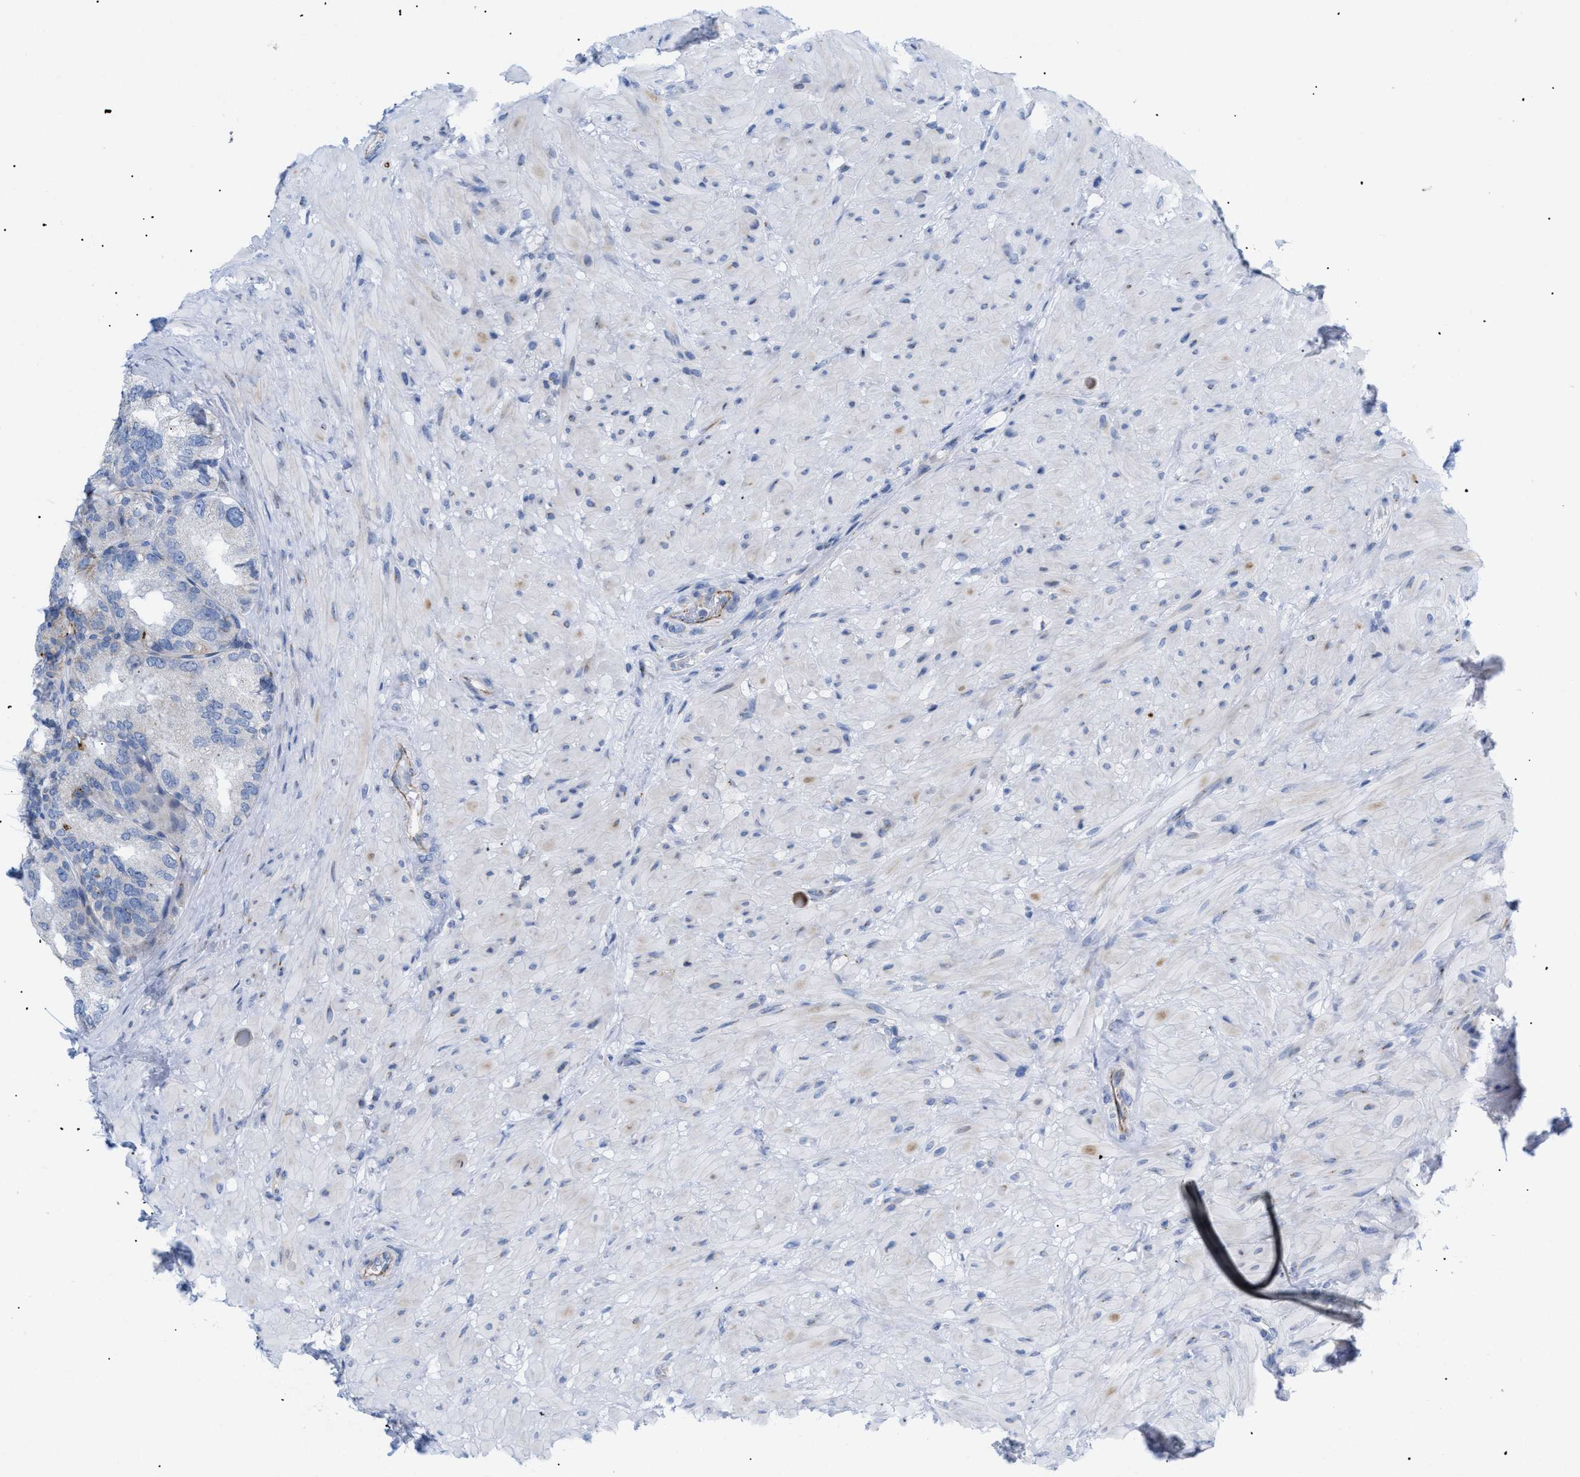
{"staining": {"intensity": "moderate", "quantity": "<25%", "location": "cytoplasmic/membranous"}, "tissue": "seminal vesicle", "cell_type": "Glandular cells", "image_type": "normal", "snomed": [{"axis": "morphology", "description": "Normal tissue, NOS"}, {"axis": "topography", "description": "Seminal veicle"}], "caption": "About <25% of glandular cells in unremarkable seminal vesicle demonstrate moderate cytoplasmic/membranous protein staining as visualized by brown immunohistochemical staining.", "gene": "TMEM17", "patient": {"sex": "male", "age": 68}}